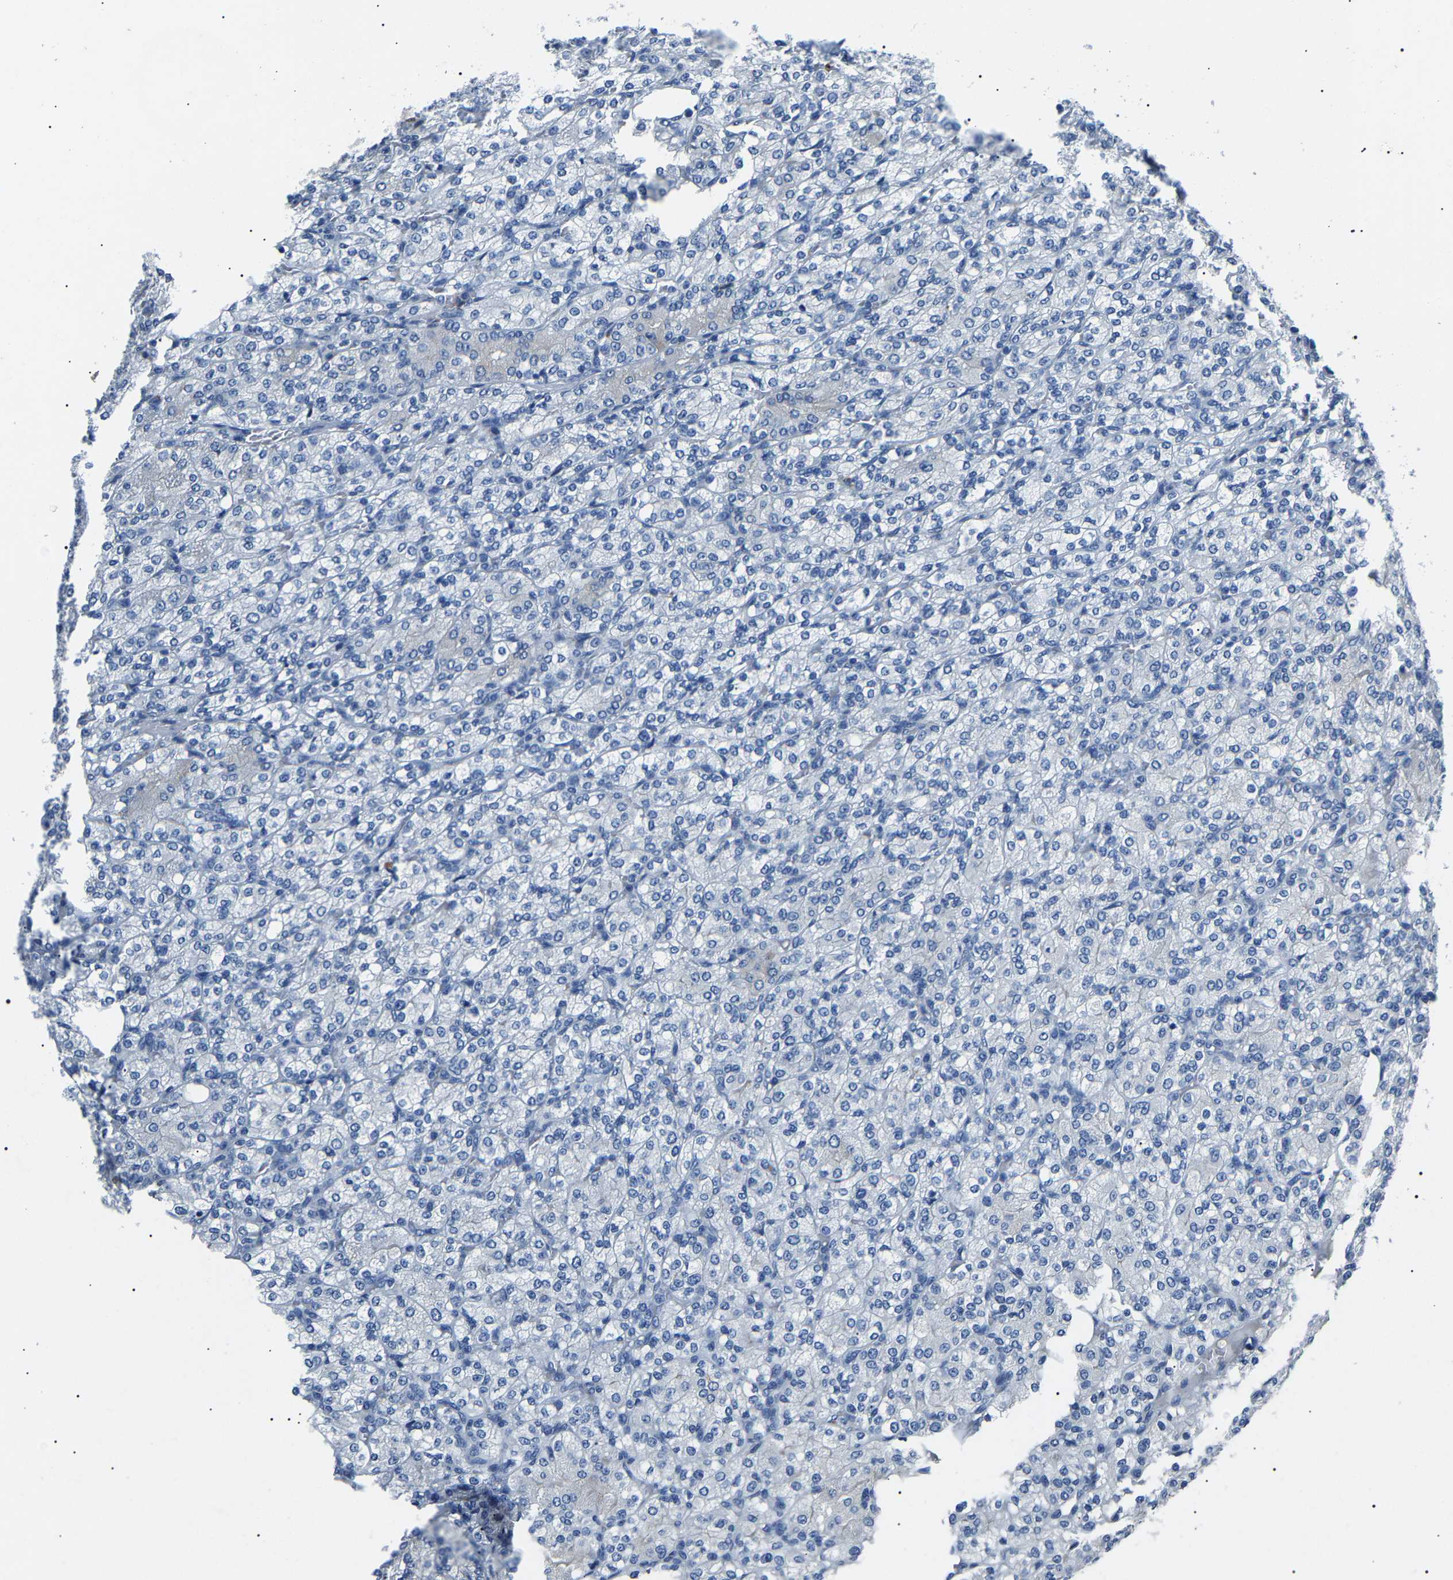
{"staining": {"intensity": "negative", "quantity": "none", "location": "none"}, "tissue": "renal cancer", "cell_type": "Tumor cells", "image_type": "cancer", "snomed": [{"axis": "morphology", "description": "Adenocarcinoma, NOS"}, {"axis": "topography", "description": "Kidney"}], "caption": "Photomicrograph shows no protein staining in tumor cells of renal adenocarcinoma tissue. (DAB (3,3'-diaminobenzidine) immunohistochemistry (IHC) with hematoxylin counter stain).", "gene": "KLK15", "patient": {"sex": "male", "age": 77}}